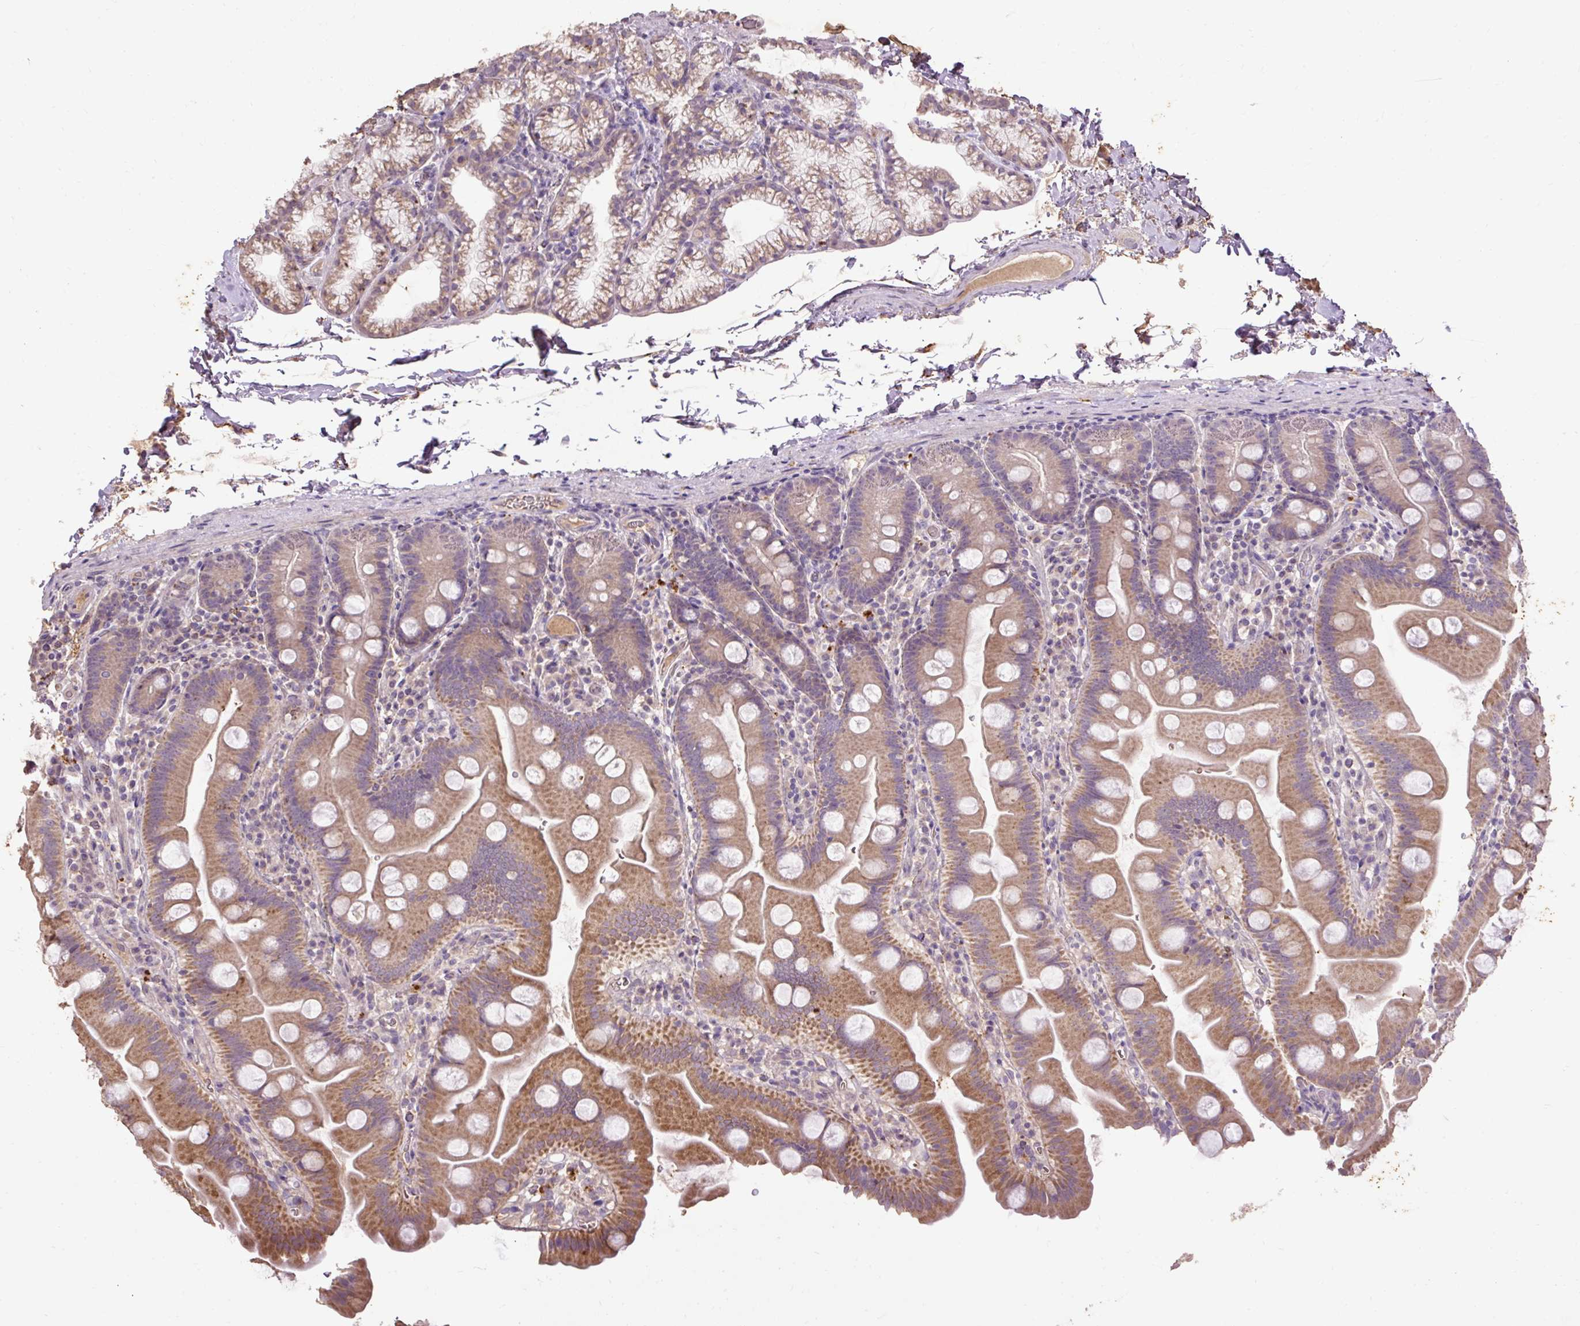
{"staining": {"intensity": "moderate", "quantity": ">75%", "location": "cytoplasmic/membranous"}, "tissue": "small intestine", "cell_type": "Glandular cells", "image_type": "normal", "snomed": [{"axis": "morphology", "description": "Normal tissue, NOS"}, {"axis": "topography", "description": "Small intestine"}], "caption": "The immunohistochemical stain shows moderate cytoplasmic/membranous staining in glandular cells of unremarkable small intestine. Immunohistochemistry stains the protein of interest in brown and the nuclei are stained blue.", "gene": "LRTM2", "patient": {"sex": "female", "age": 68}}